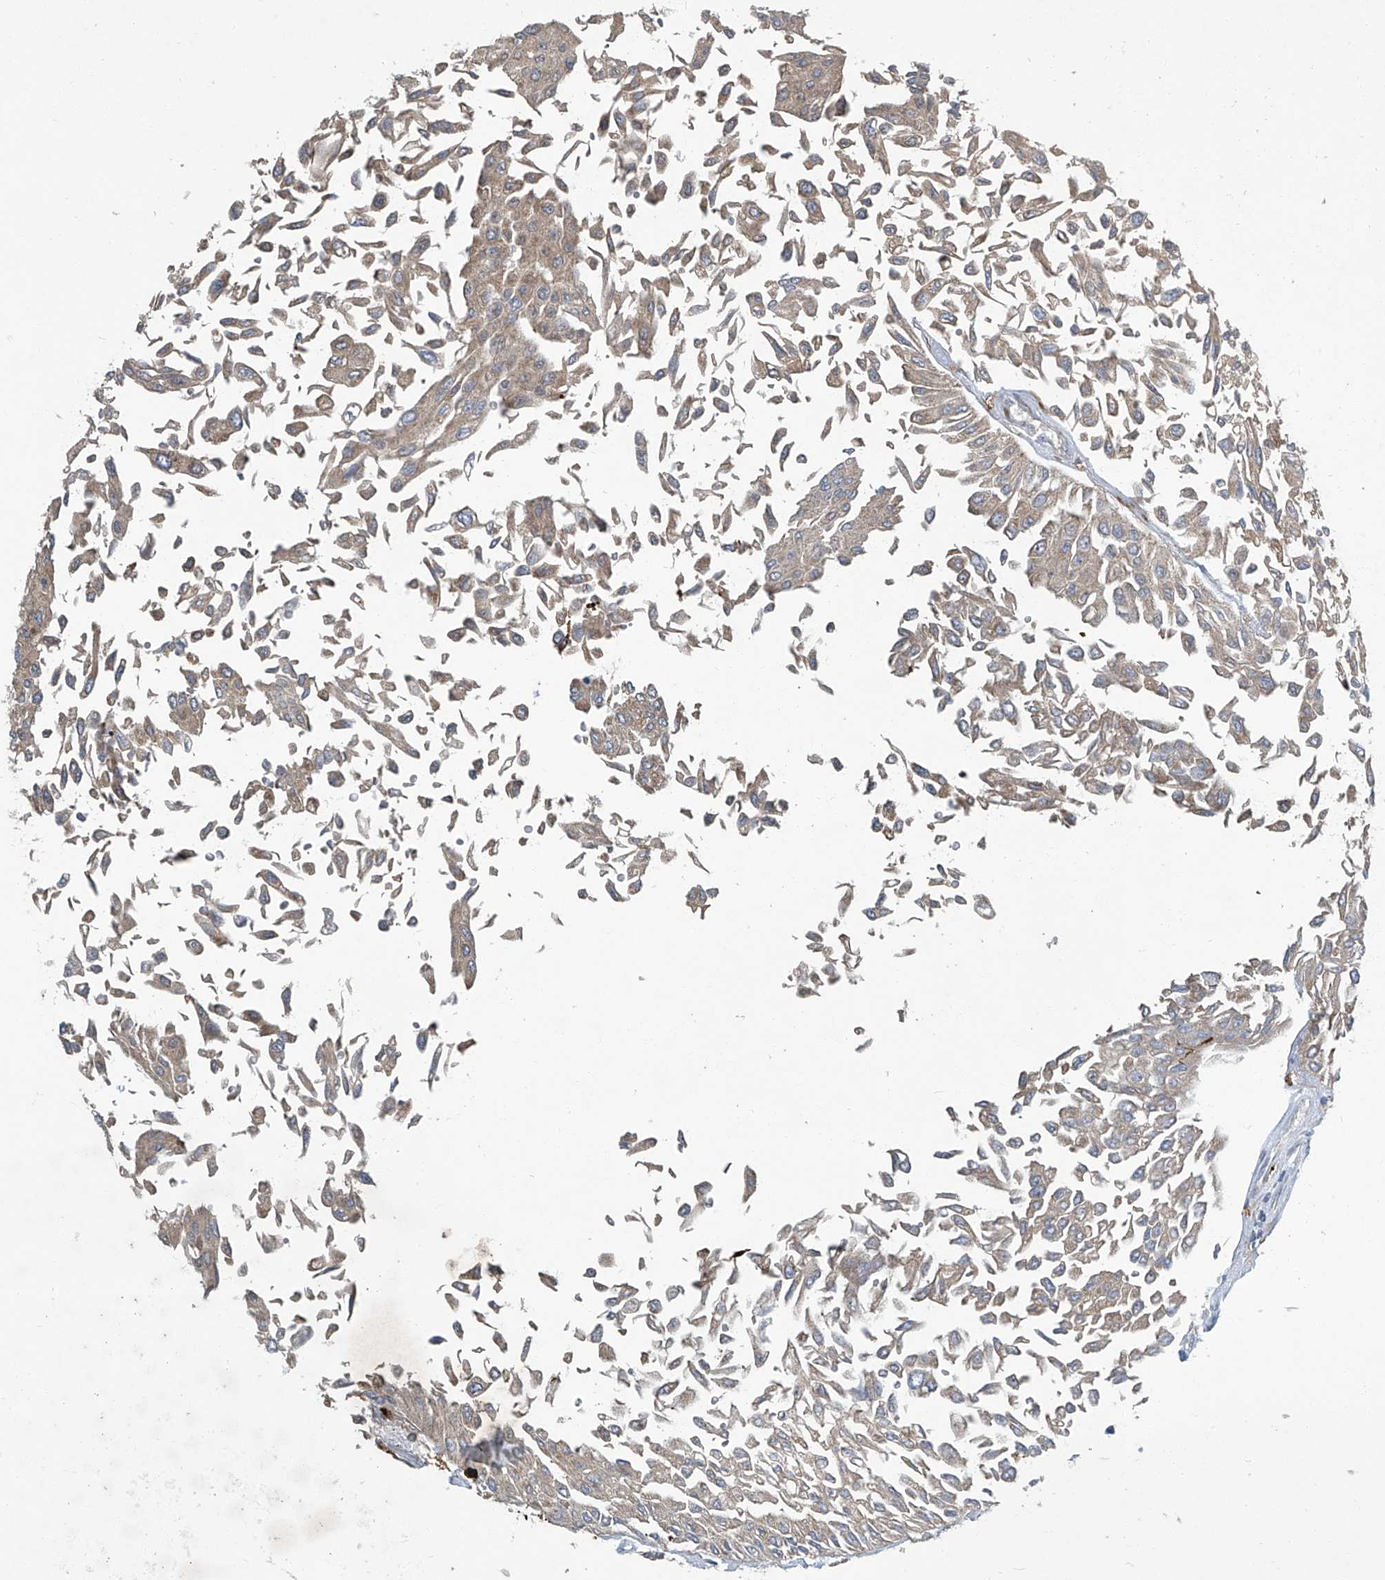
{"staining": {"intensity": "weak", "quantity": ">75%", "location": "cytoplasmic/membranous"}, "tissue": "urothelial cancer", "cell_type": "Tumor cells", "image_type": "cancer", "snomed": [{"axis": "morphology", "description": "Urothelial carcinoma, Low grade"}, {"axis": "topography", "description": "Urinary bladder"}], "caption": "Weak cytoplasmic/membranous staining for a protein is present in approximately >75% of tumor cells of low-grade urothelial carcinoma using immunohistochemistry (IHC).", "gene": "FAM167A", "patient": {"sex": "male", "age": 67}}